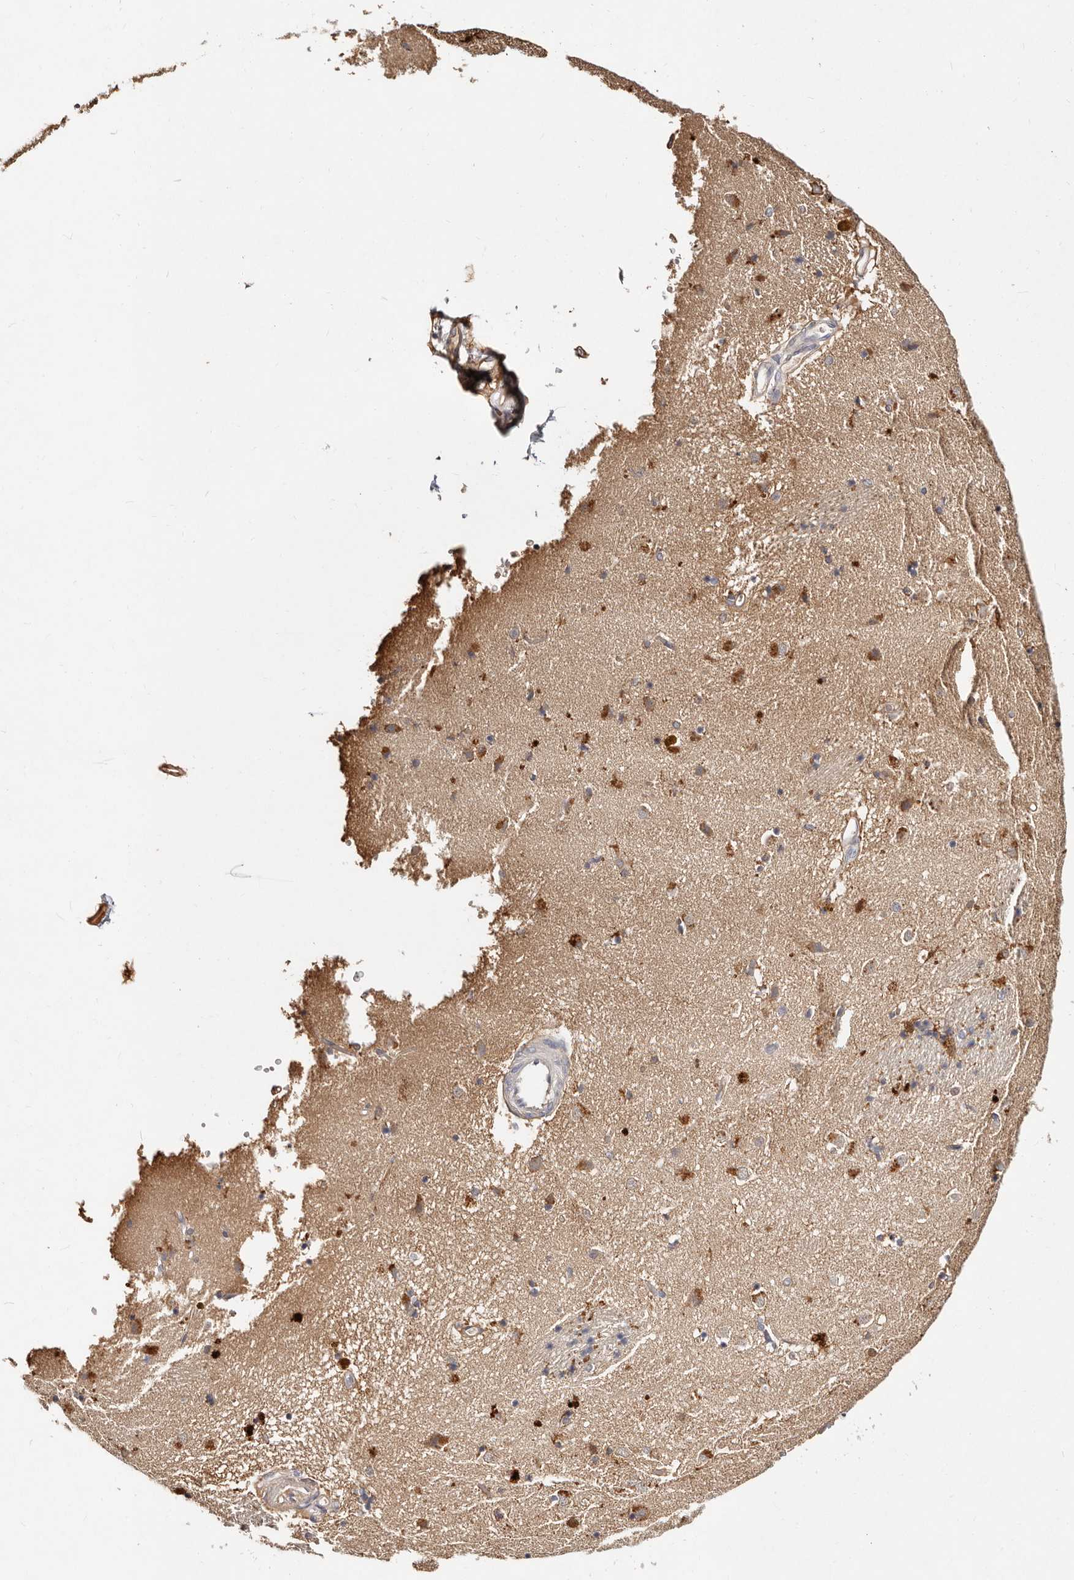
{"staining": {"intensity": "moderate", "quantity": "<25%", "location": "cytoplasmic/membranous"}, "tissue": "caudate", "cell_type": "Glial cells", "image_type": "normal", "snomed": [{"axis": "morphology", "description": "Normal tissue, NOS"}, {"axis": "topography", "description": "Lateral ventricle wall"}], "caption": "Glial cells show low levels of moderate cytoplasmic/membranous expression in approximately <25% of cells in unremarkable human caudate. (Brightfield microscopy of DAB IHC at high magnification).", "gene": "MRPS33", "patient": {"sex": "male", "age": 70}}